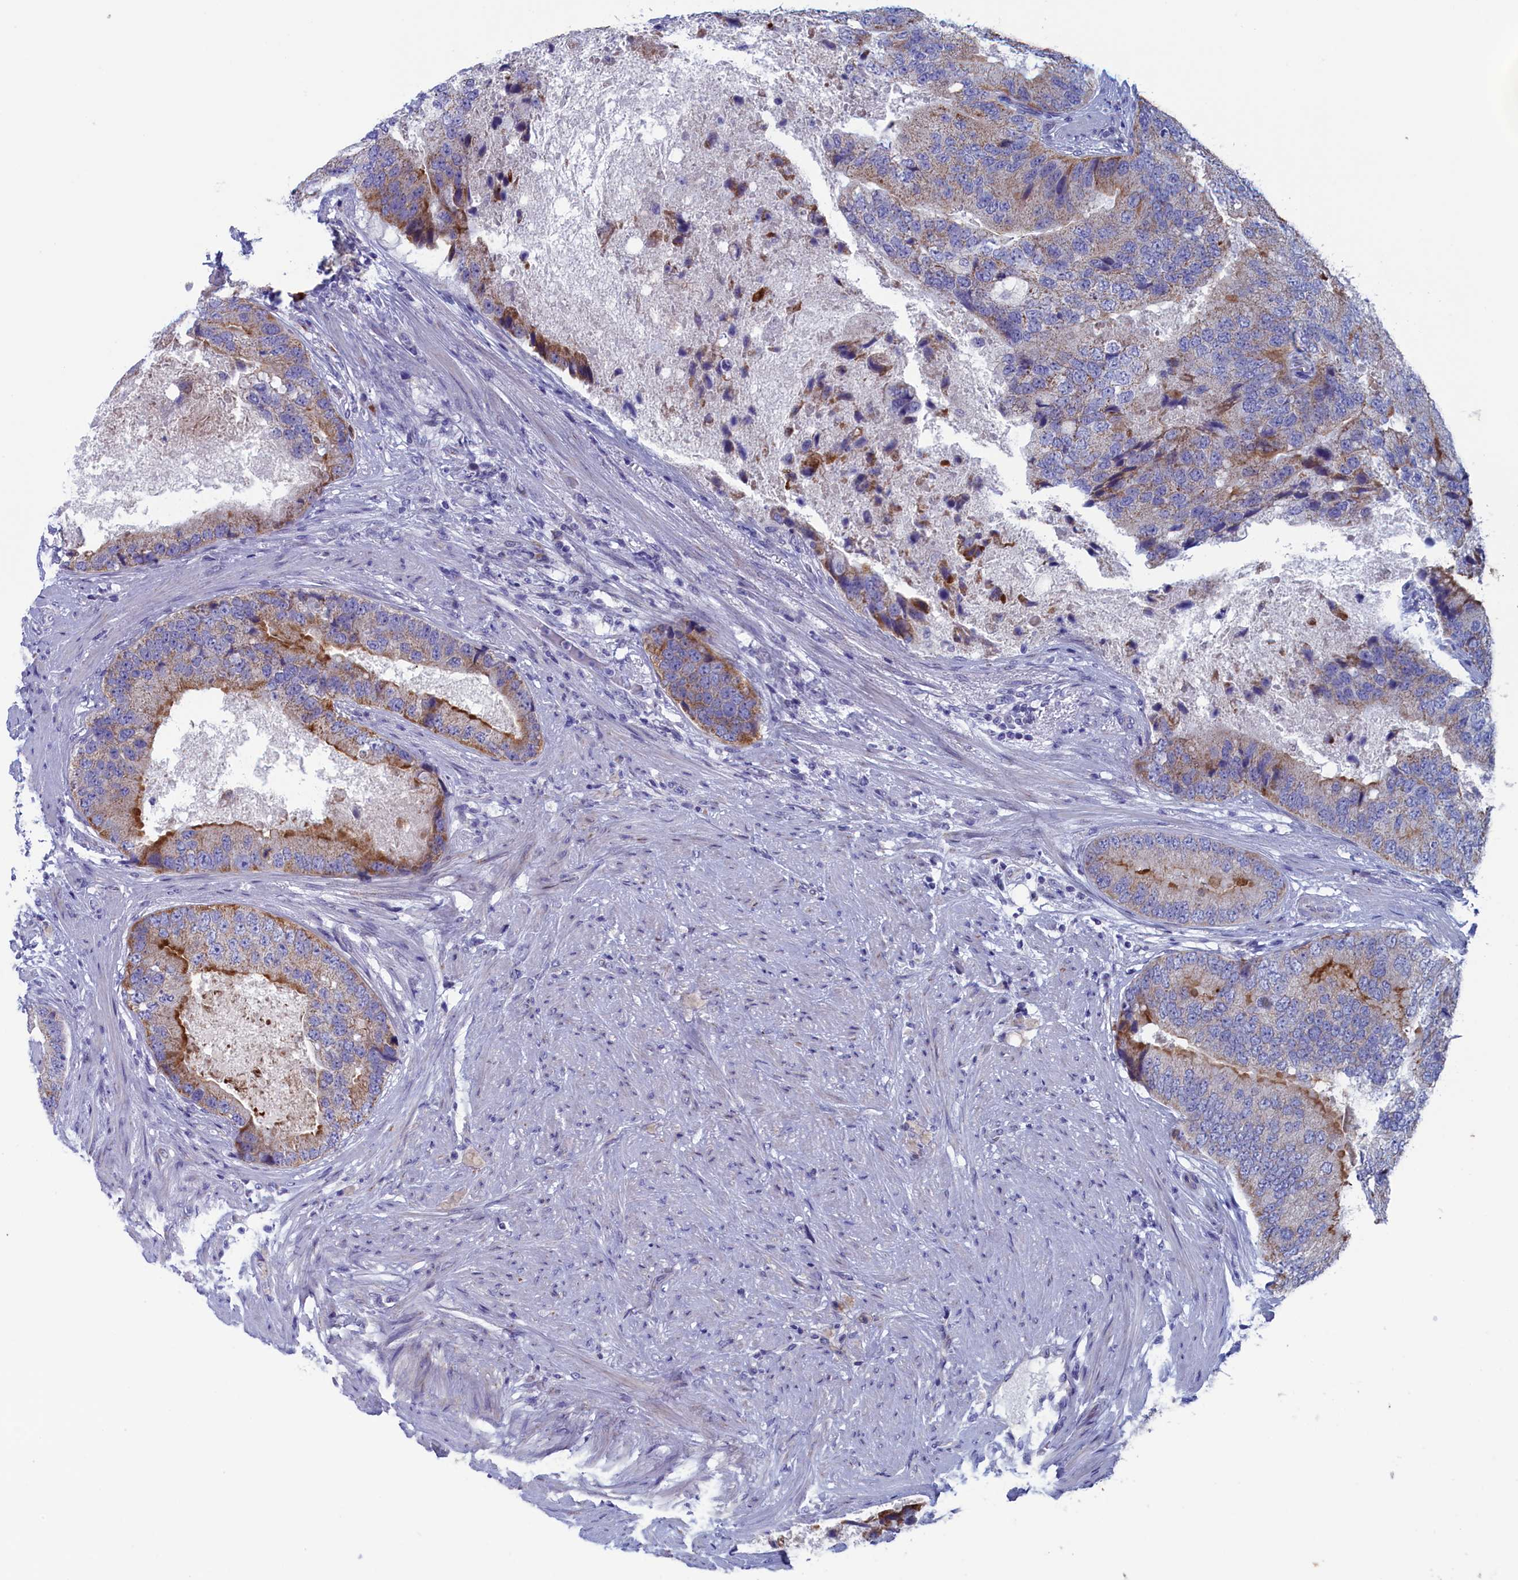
{"staining": {"intensity": "moderate", "quantity": "<25%", "location": "cytoplasmic/membranous"}, "tissue": "prostate cancer", "cell_type": "Tumor cells", "image_type": "cancer", "snomed": [{"axis": "morphology", "description": "Adenocarcinoma, High grade"}, {"axis": "topography", "description": "Prostate"}], "caption": "Brown immunohistochemical staining in prostate cancer reveals moderate cytoplasmic/membranous expression in approximately <25% of tumor cells. The protein of interest is stained brown, and the nuclei are stained in blue (DAB IHC with brightfield microscopy, high magnification).", "gene": "NIBAN3", "patient": {"sex": "male", "age": 70}}